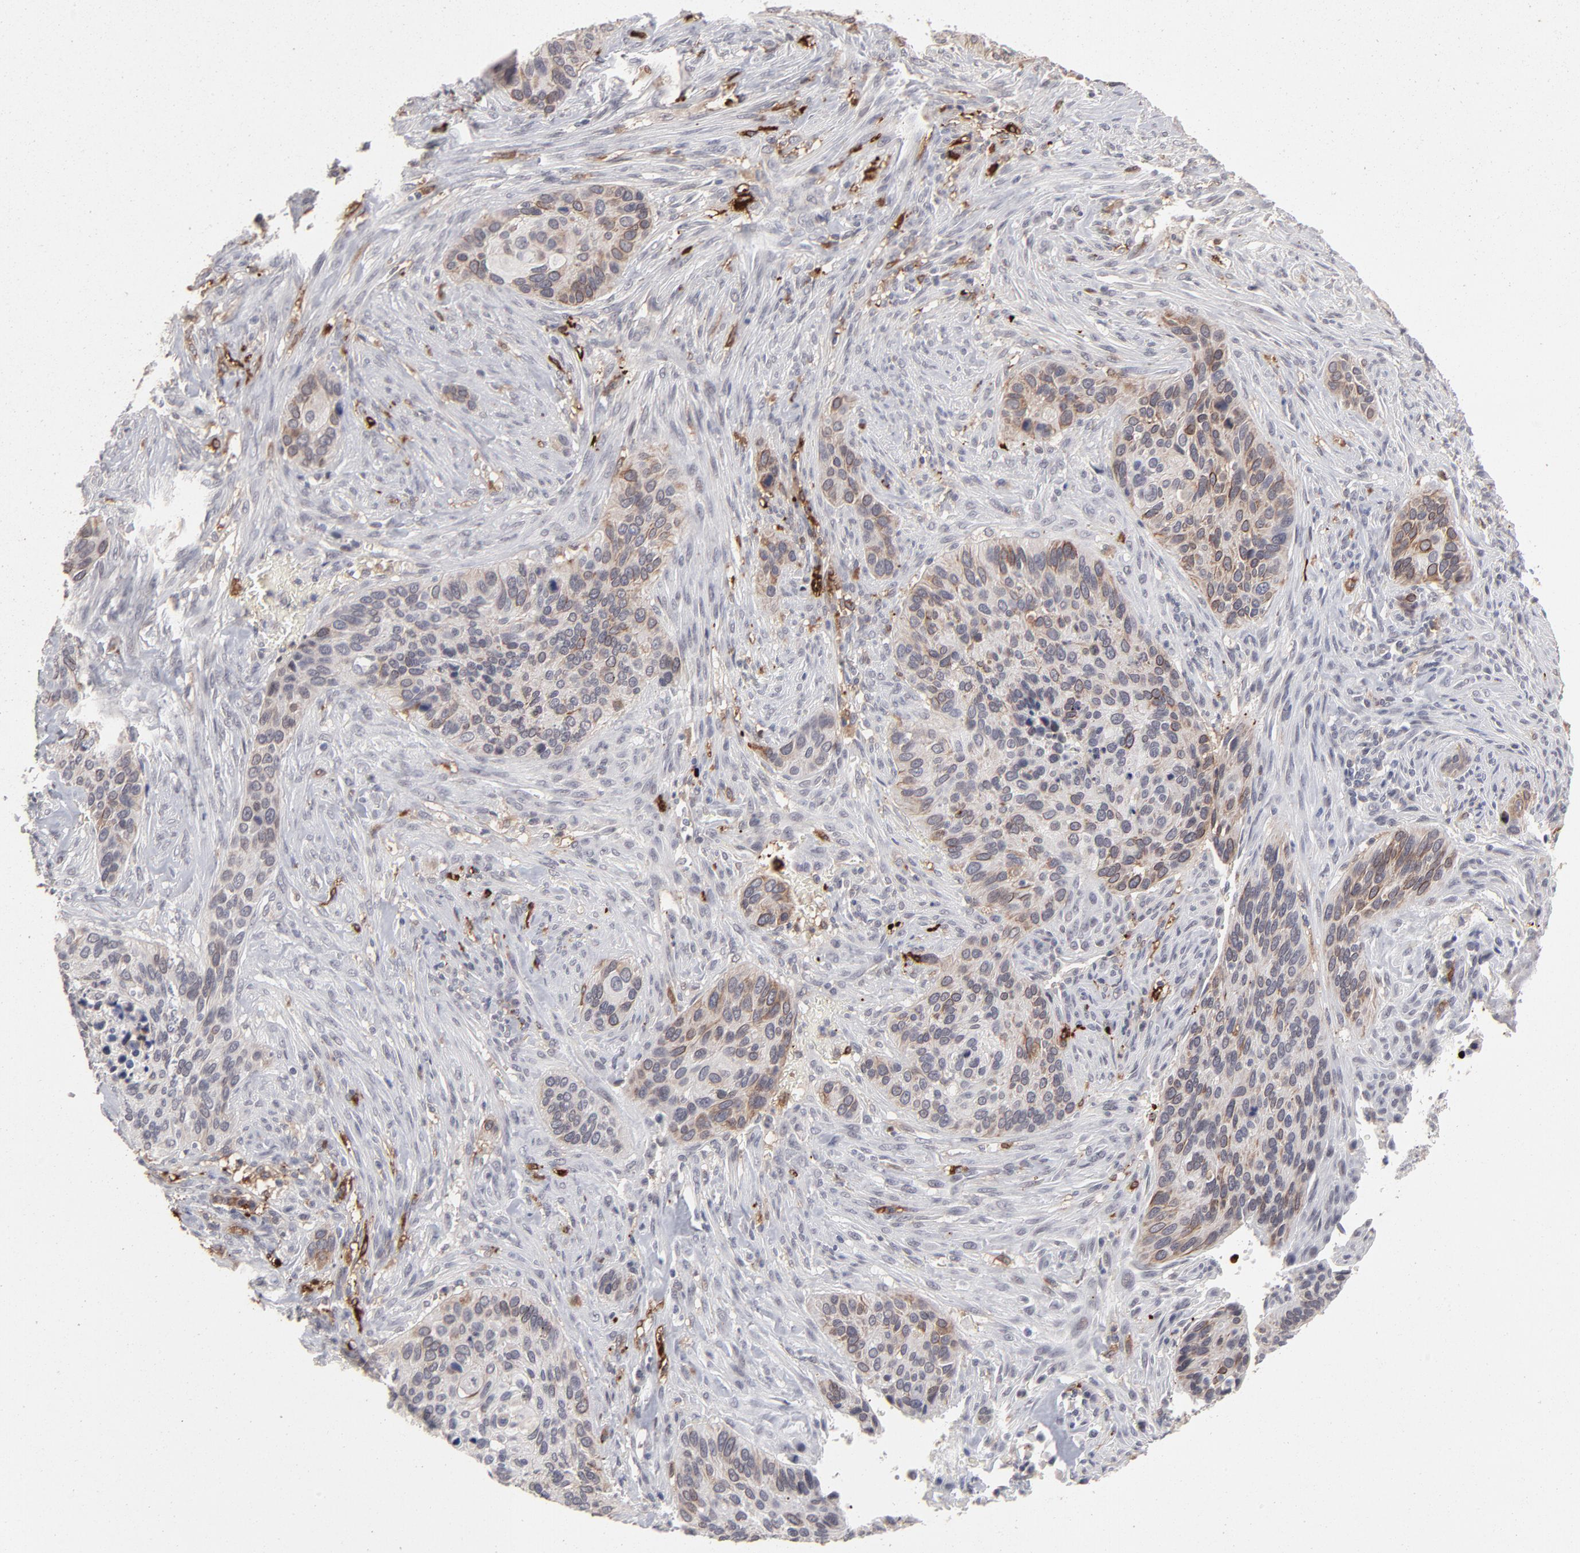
{"staining": {"intensity": "weak", "quantity": "<25%", "location": "cytoplasmic/membranous"}, "tissue": "cervical cancer", "cell_type": "Tumor cells", "image_type": "cancer", "snomed": [{"axis": "morphology", "description": "Adenocarcinoma, NOS"}, {"axis": "topography", "description": "Cervix"}], "caption": "This is an IHC image of cervical cancer (adenocarcinoma). There is no expression in tumor cells.", "gene": "CCR2", "patient": {"sex": "female", "age": 29}}